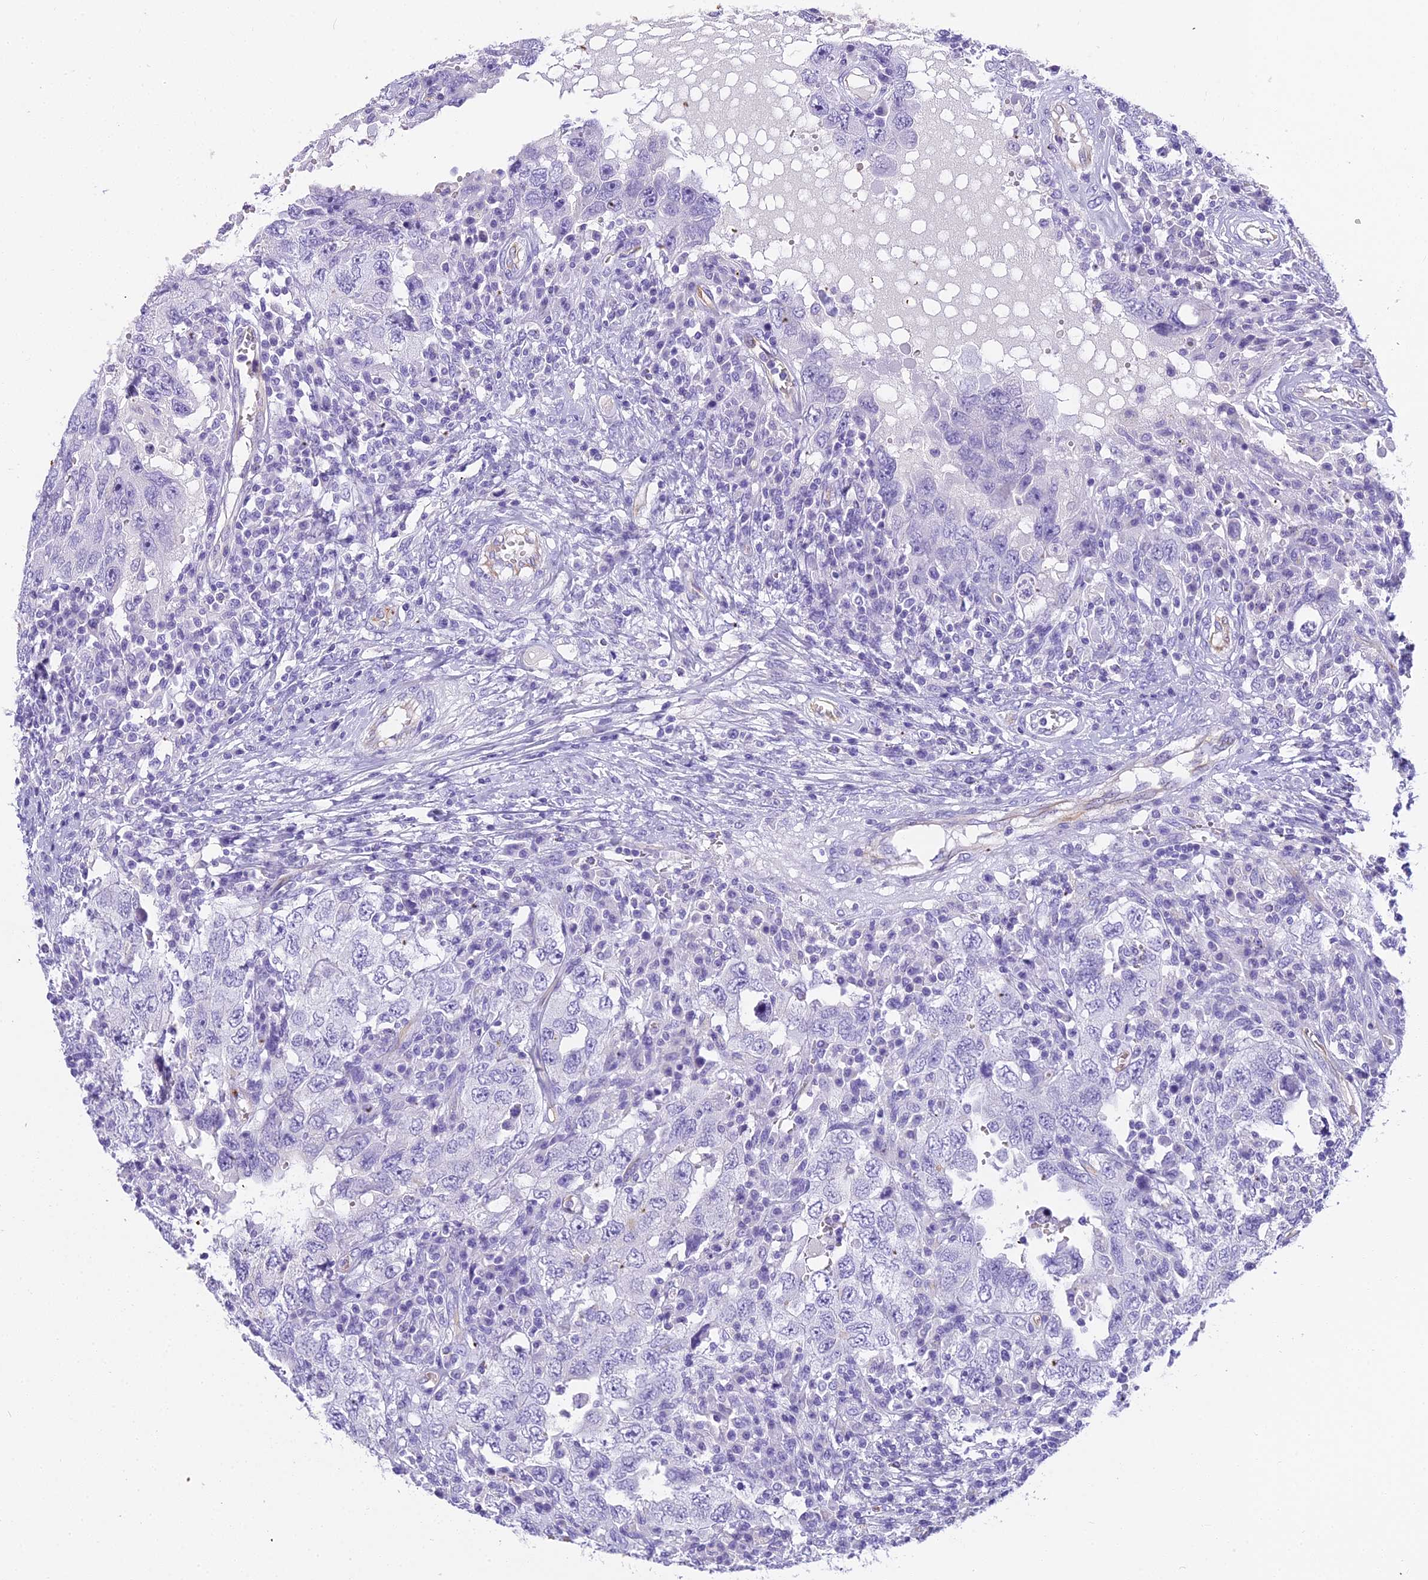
{"staining": {"intensity": "negative", "quantity": "none", "location": "none"}, "tissue": "testis cancer", "cell_type": "Tumor cells", "image_type": "cancer", "snomed": [{"axis": "morphology", "description": "Carcinoma, Embryonal, NOS"}, {"axis": "topography", "description": "Testis"}], "caption": "Tumor cells show no significant protein staining in testis embryonal carcinoma. (DAB (3,3'-diaminobenzidine) IHC with hematoxylin counter stain).", "gene": "NINJ1", "patient": {"sex": "male", "age": 26}}